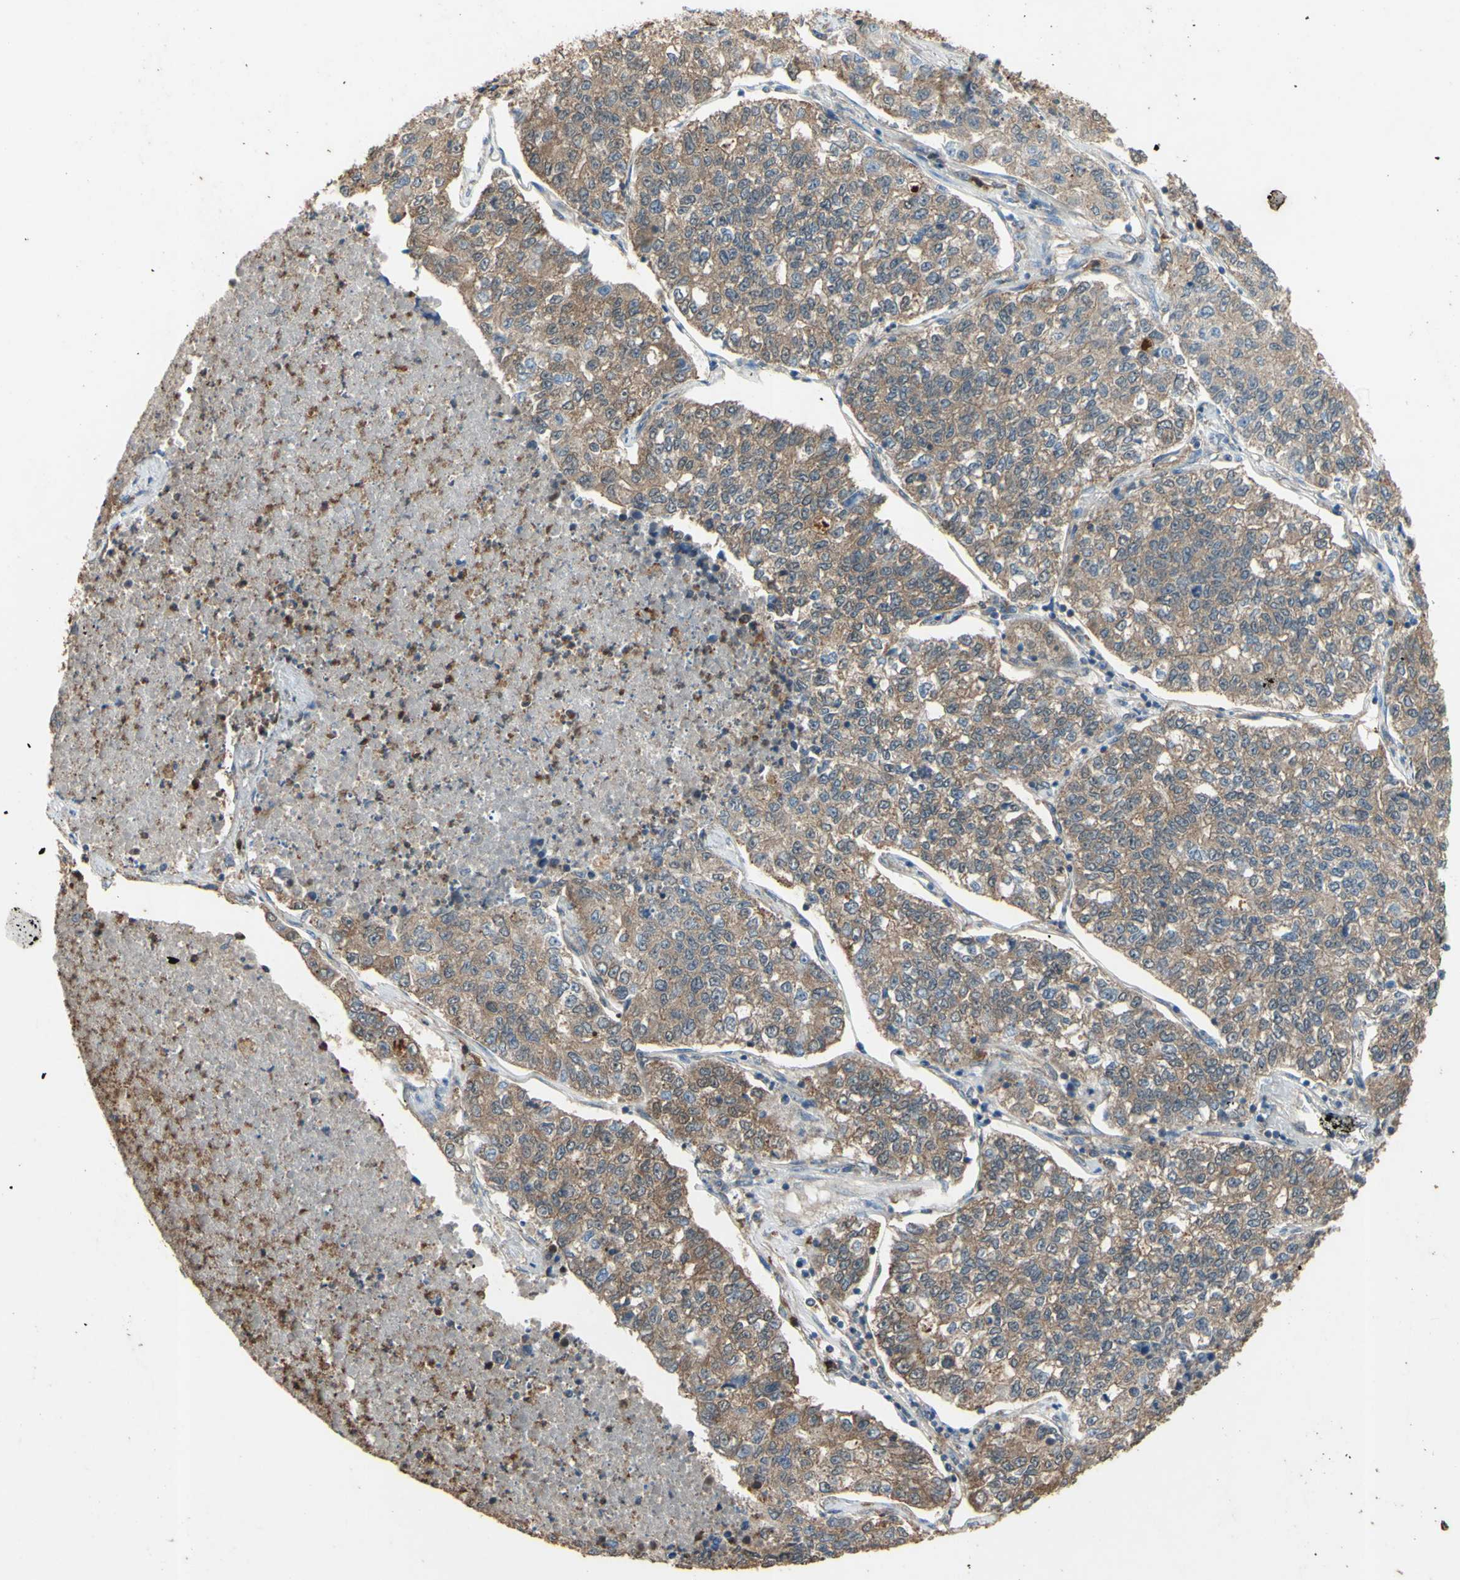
{"staining": {"intensity": "moderate", "quantity": ">75%", "location": "cytoplasmic/membranous"}, "tissue": "lung cancer", "cell_type": "Tumor cells", "image_type": "cancer", "snomed": [{"axis": "morphology", "description": "Adenocarcinoma, NOS"}, {"axis": "topography", "description": "Lung"}], "caption": "The immunohistochemical stain shows moderate cytoplasmic/membranous positivity in tumor cells of adenocarcinoma (lung) tissue.", "gene": "CTTN", "patient": {"sex": "male", "age": 49}}